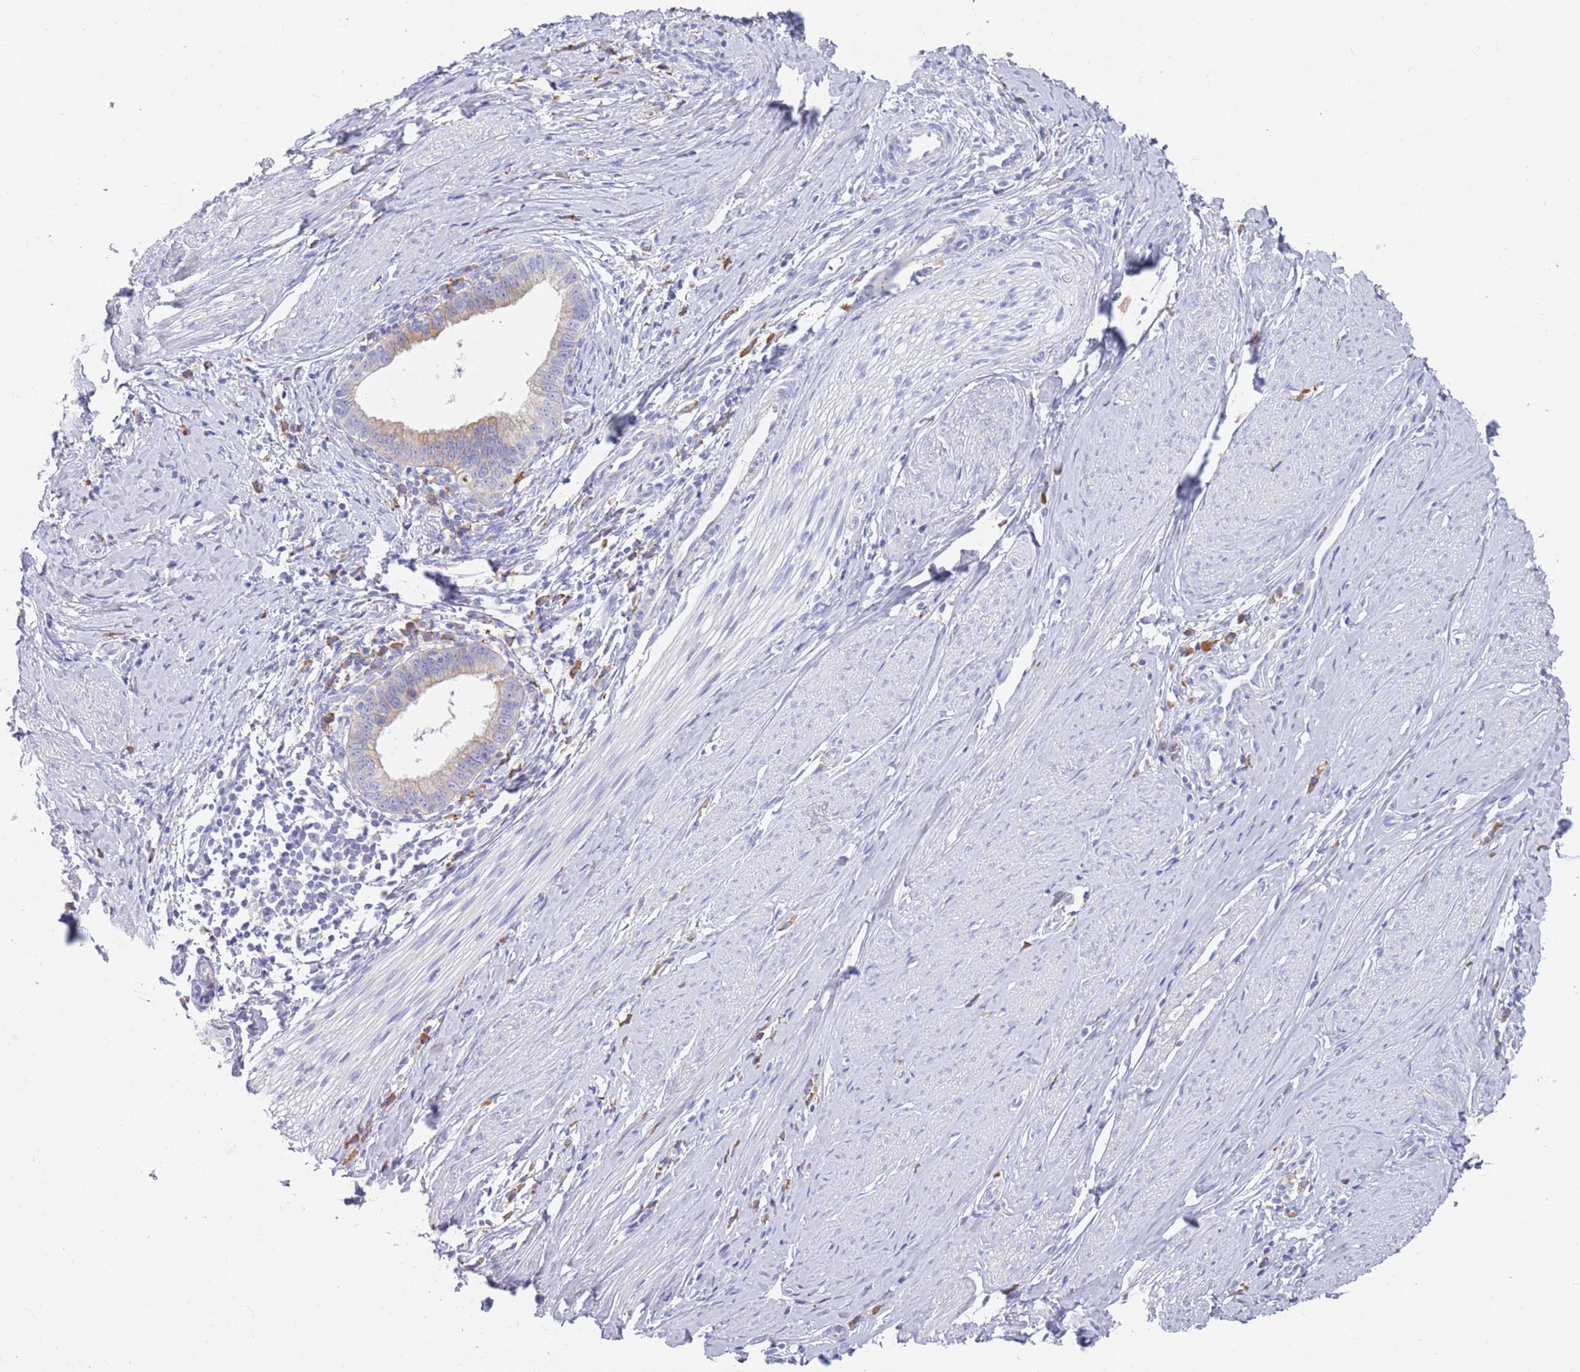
{"staining": {"intensity": "negative", "quantity": "none", "location": "none"}, "tissue": "cervical cancer", "cell_type": "Tumor cells", "image_type": "cancer", "snomed": [{"axis": "morphology", "description": "Adenocarcinoma, NOS"}, {"axis": "topography", "description": "Cervix"}], "caption": "High magnification brightfield microscopy of cervical cancer stained with DAB (brown) and counterstained with hematoxylin (blue): tumor cells show no significant expression. (DAB immunohistochemistry (IHC) with hematoxylin counter stain).", "gene": "CCDC149", "patient": {"sex": "female", "age": 36}}